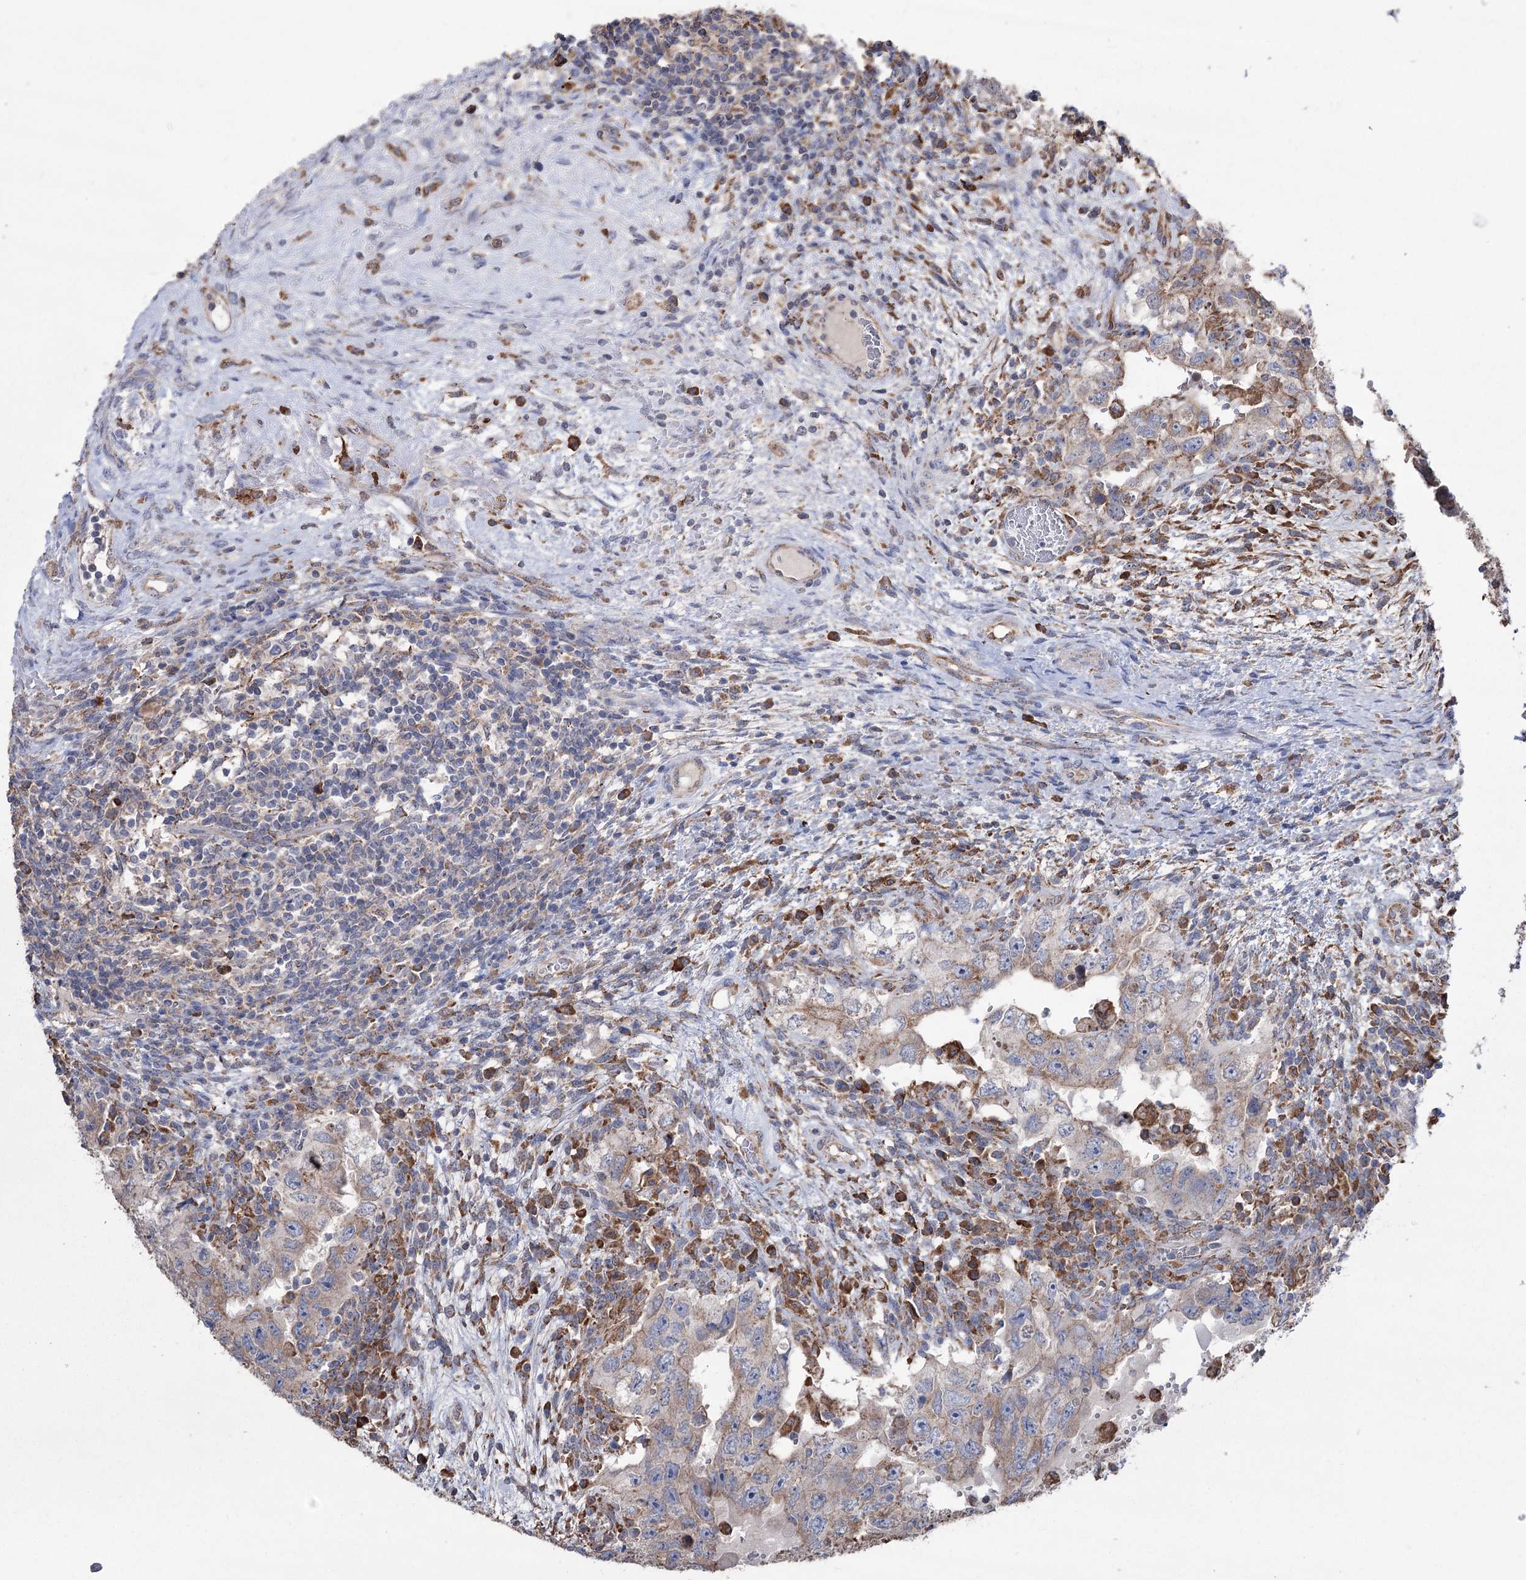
{"staining": {"intensity": "weak", "quantity": "25%-75%", "location": "cytoplasmic/membranous"}, "tissue": "testis cancer", "cell_type": "Tumor cells", "image_type": "cancer", "snomed": [{"axis": "morphology", "description": "Carcinoma, Embryonal, NOS"}, {"axis": "topography", "description": "Testis"}], "caption": "A brown stain shows weak cytoplasmic/membranous staining of a protein in embryonal carcinoma (testis) tumor cells. (DAB (3,3'-diaminobenzidine) IHC with brightfield microscopy, high magnification).", "gene": "TRIM71", "patient": {"sex": "male", "age": 26}}